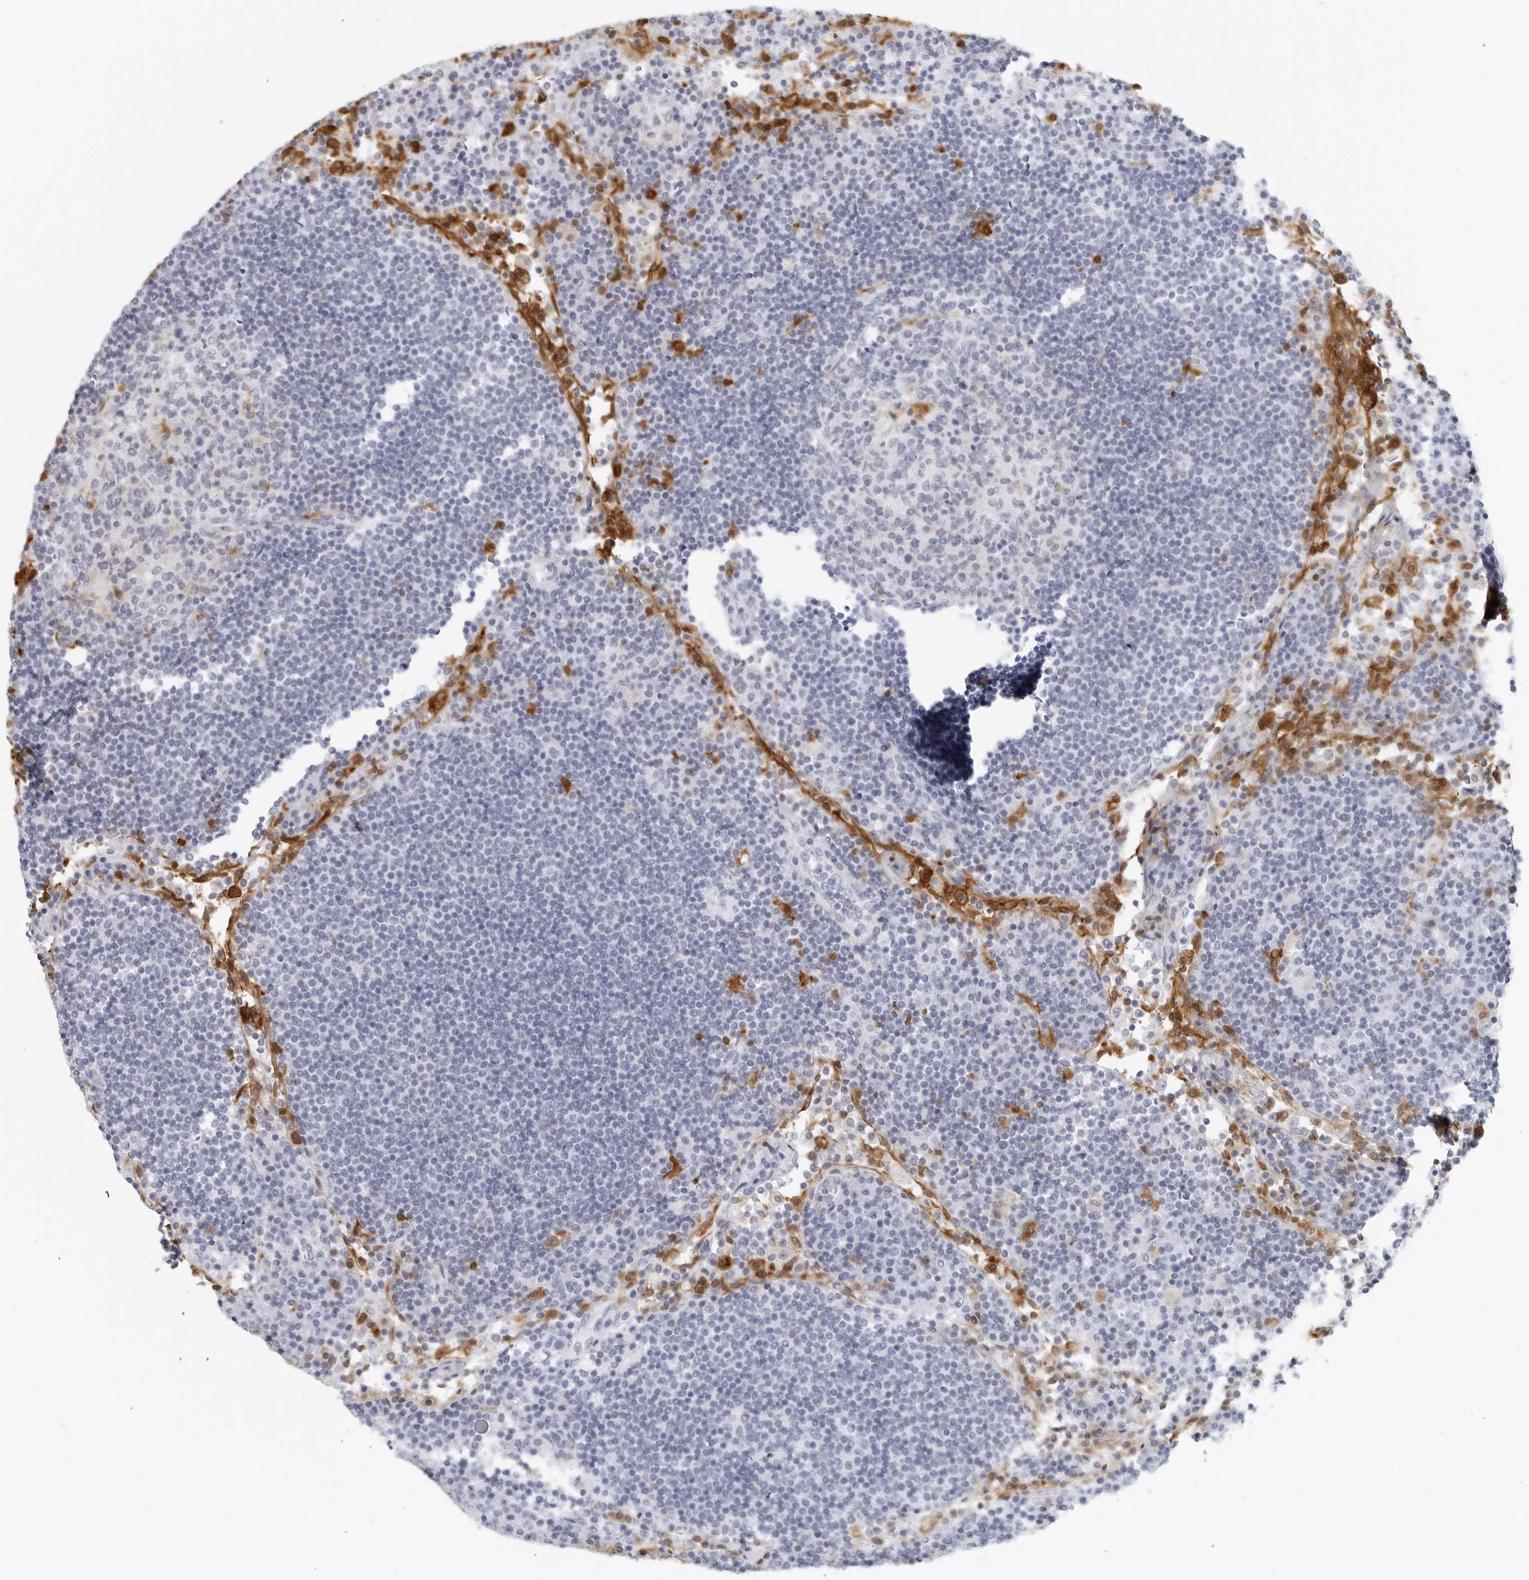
{"staining": {"intensity": "negative", "quantity": "none", "location": "none"}, "tissue": "lymph node", "cell_type": "Germinal center cells", "image_type": "normal", "snomed": [{"axis": "morphology", "description": "Normal tissue, NOS"}, {"axis": "topography", "description": "Lymph node"}], "caption": "Image shows no significant protein expression in germinal center cells of benign lymph node. (DAB immunohistochemistry, high magnification).", "gene": "FGG", "patient": {"sex": "female", "age": 53}}